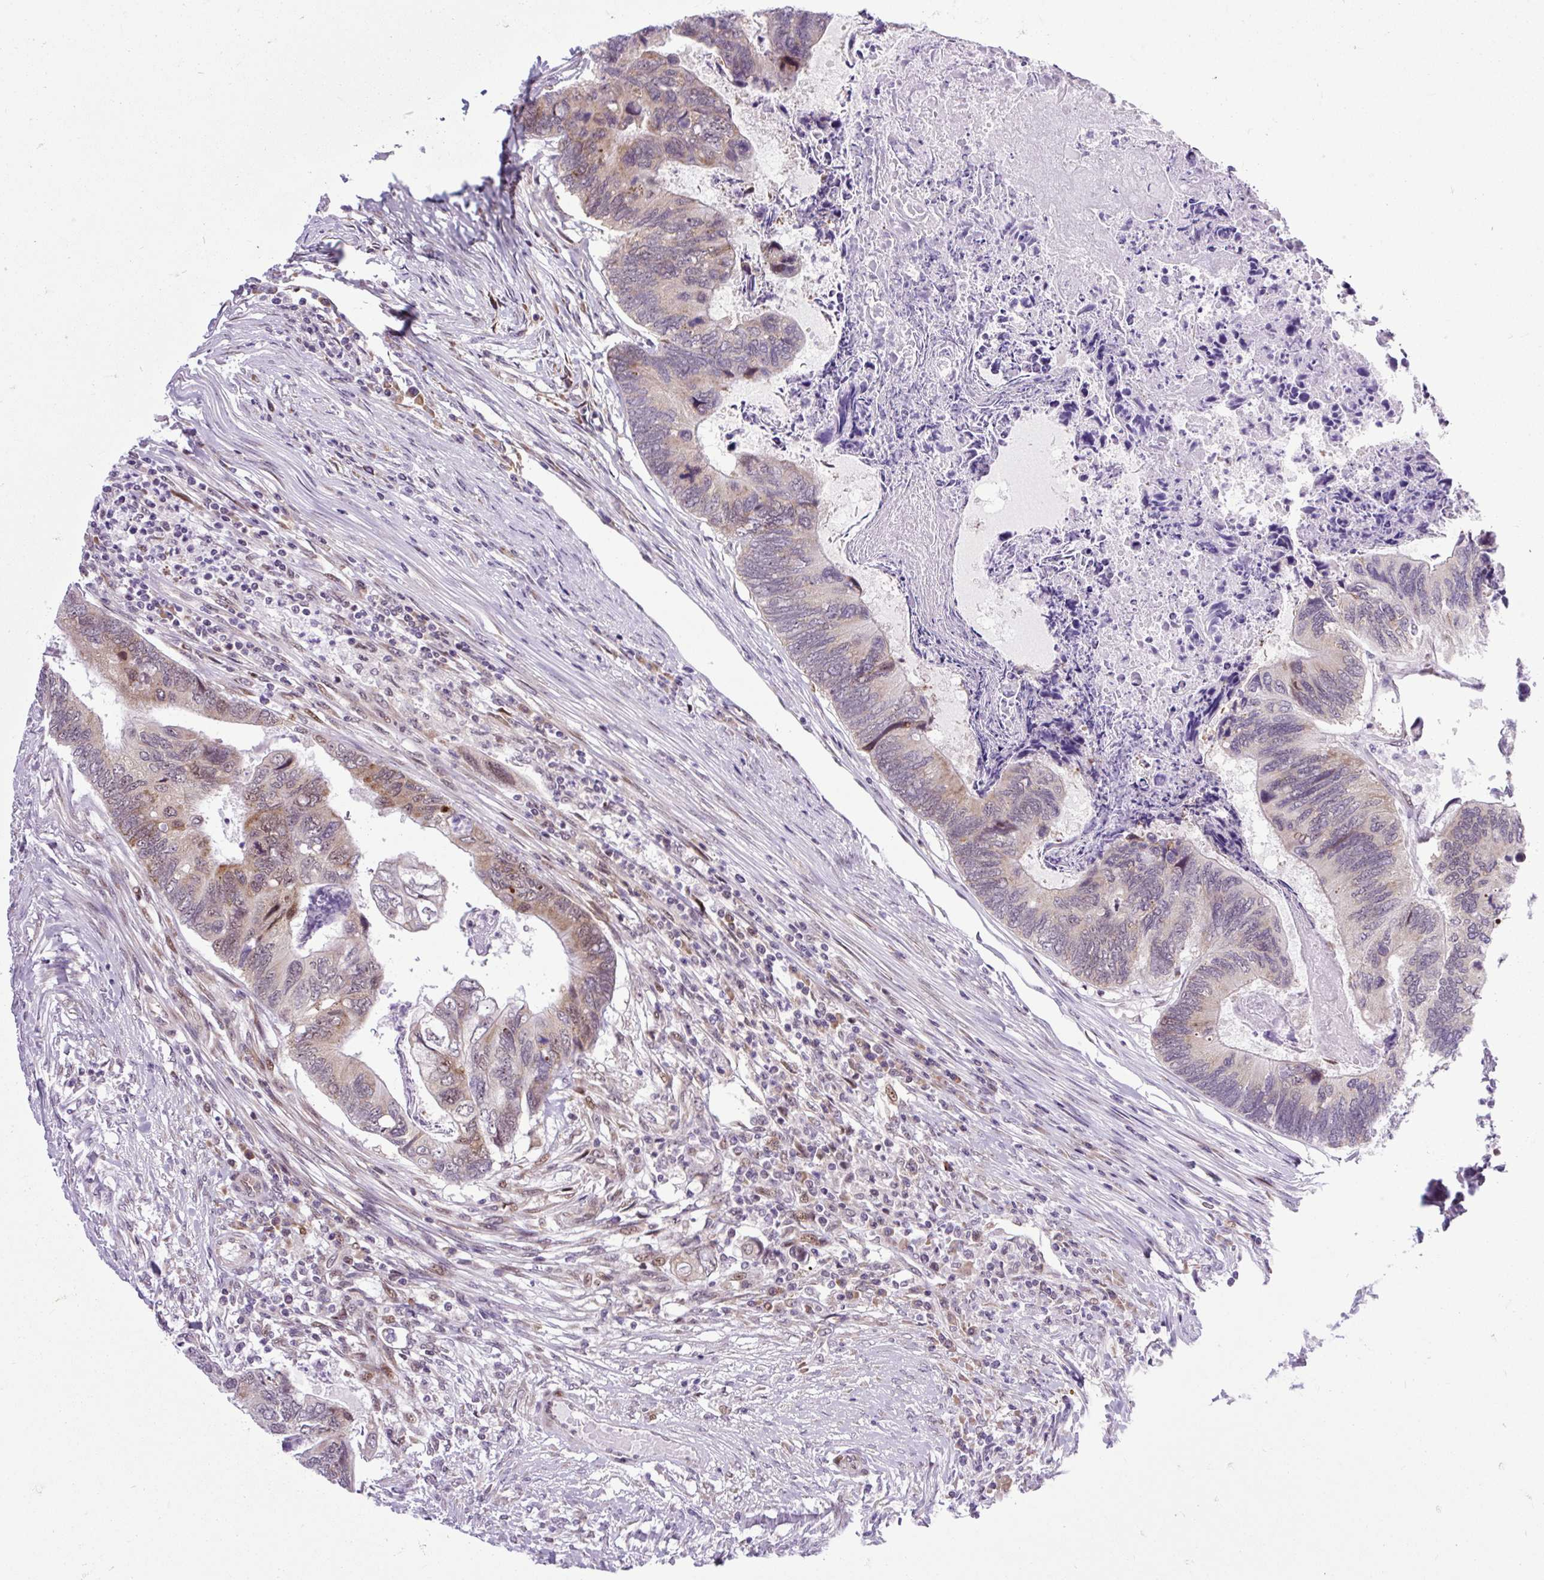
{"staining": {"intensity": "weak", "quantity": "25%-75%", "location": "cytoplasmic/membranous,nuclear"}, "tissue": "colorectal cancer", "cell_type": "Tumor cells", "image_type": "cancer", "snomed": [{"axis": "morphology", "description": "Adenocarcinoma, NOS"}, {"axis": "topography", "description": "Colon"}], "caption": "High-power microscopy captured an IHC histopathology image of adenocarcinoma (colorectal), revealing weak cytoplasmic/membranous and nuclear expression in approximately 25%-75% of tumor cells.", "gene": "CLK2", "patient": {"sex": "female", "age": 67}}